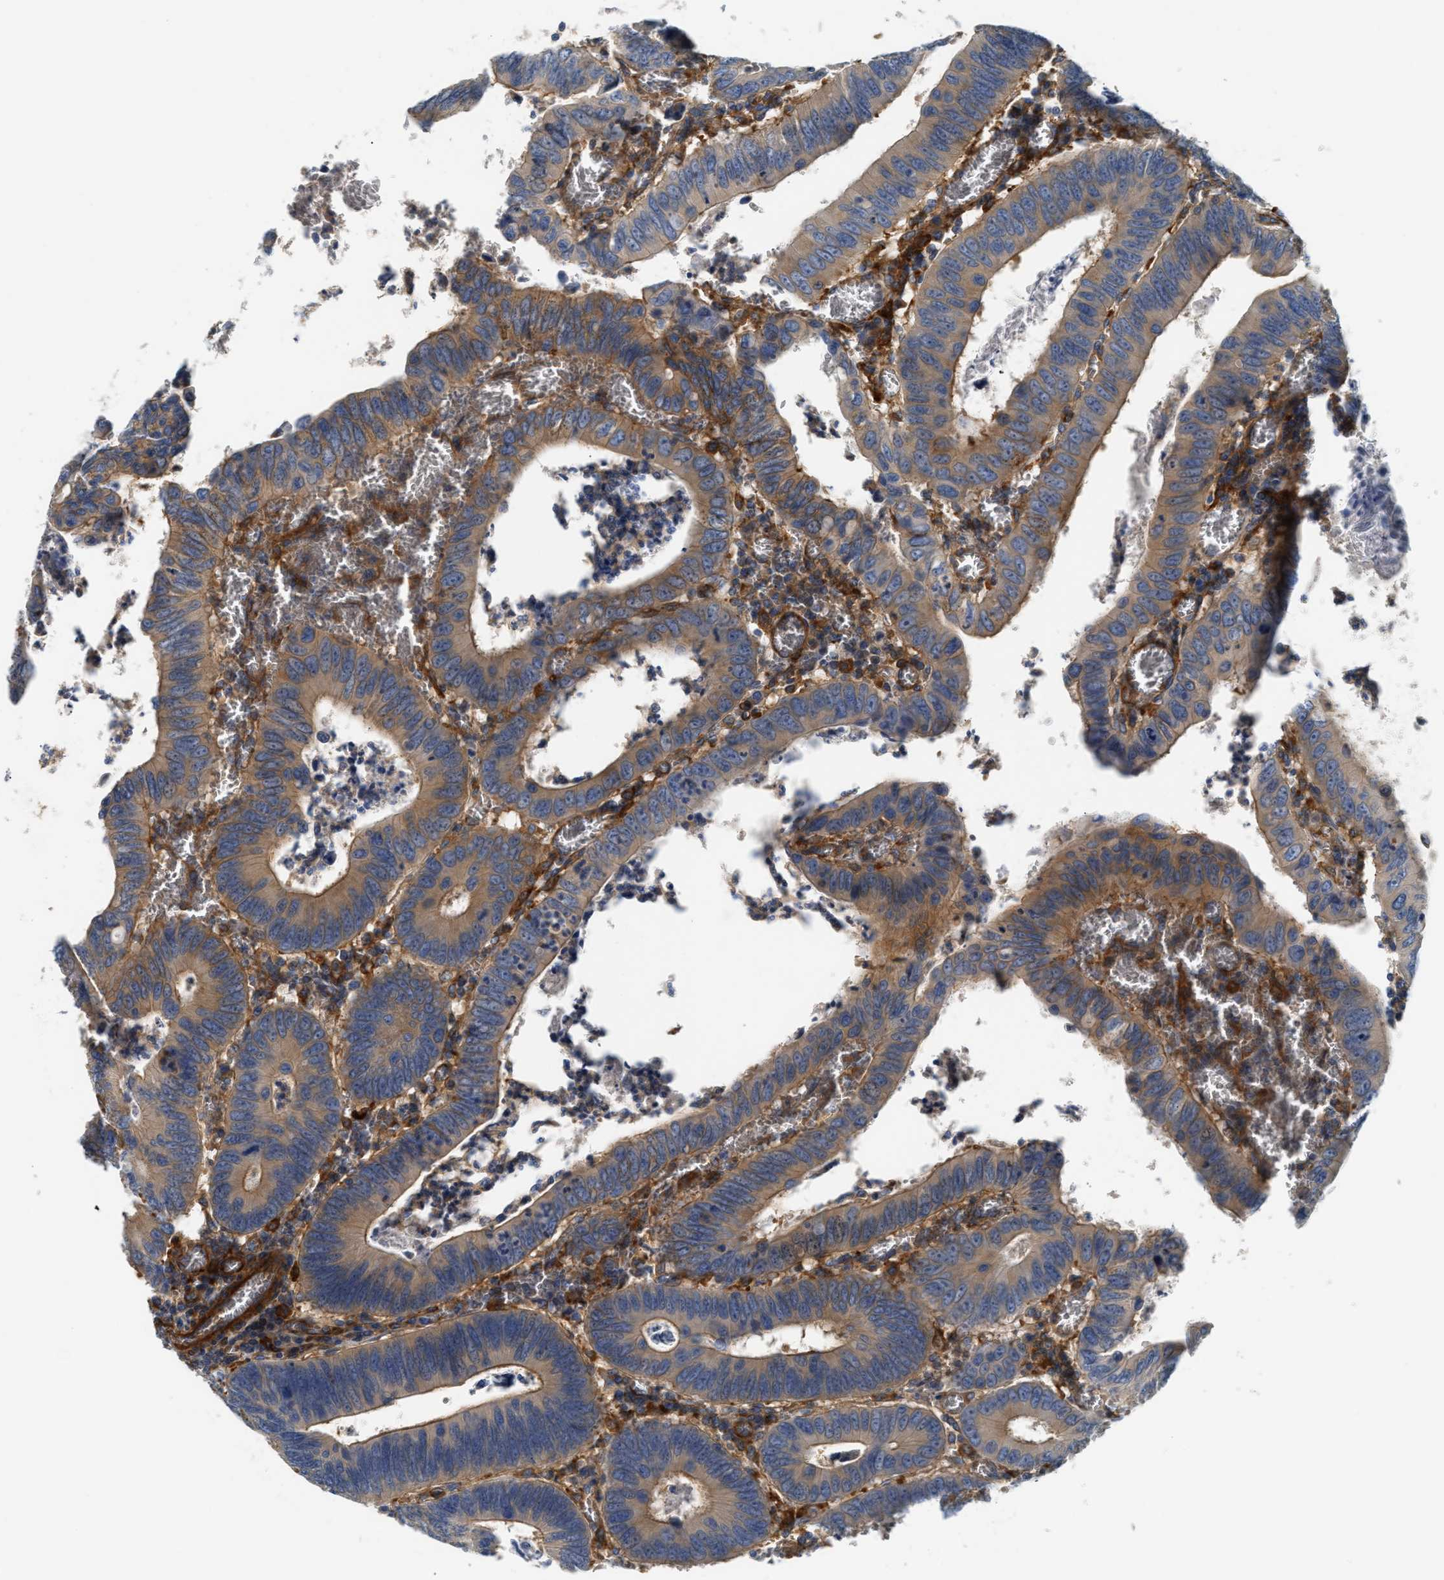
{"staining": {"intensity": "moderate", "quantity": ">75%", "location": "cytoplasmic/membranous"}, "tissue": "colorectal cancer", "cell_type": "Tumor cells", "image_type": "cancer", "snomed": [{"axis": "morphology", "description": "Inflammation, NOS"}, {"axis": "morphology", "description": "Adenocarcinoma, NOS"}, {"axis": "topography", "description": "Colon"}], "caption": "Colorectal cancer stained with a protein marker reveals moderate staining in tumor cells.", "gene": "NSUN7", "patient": {"sex": "male", "age": 72}}